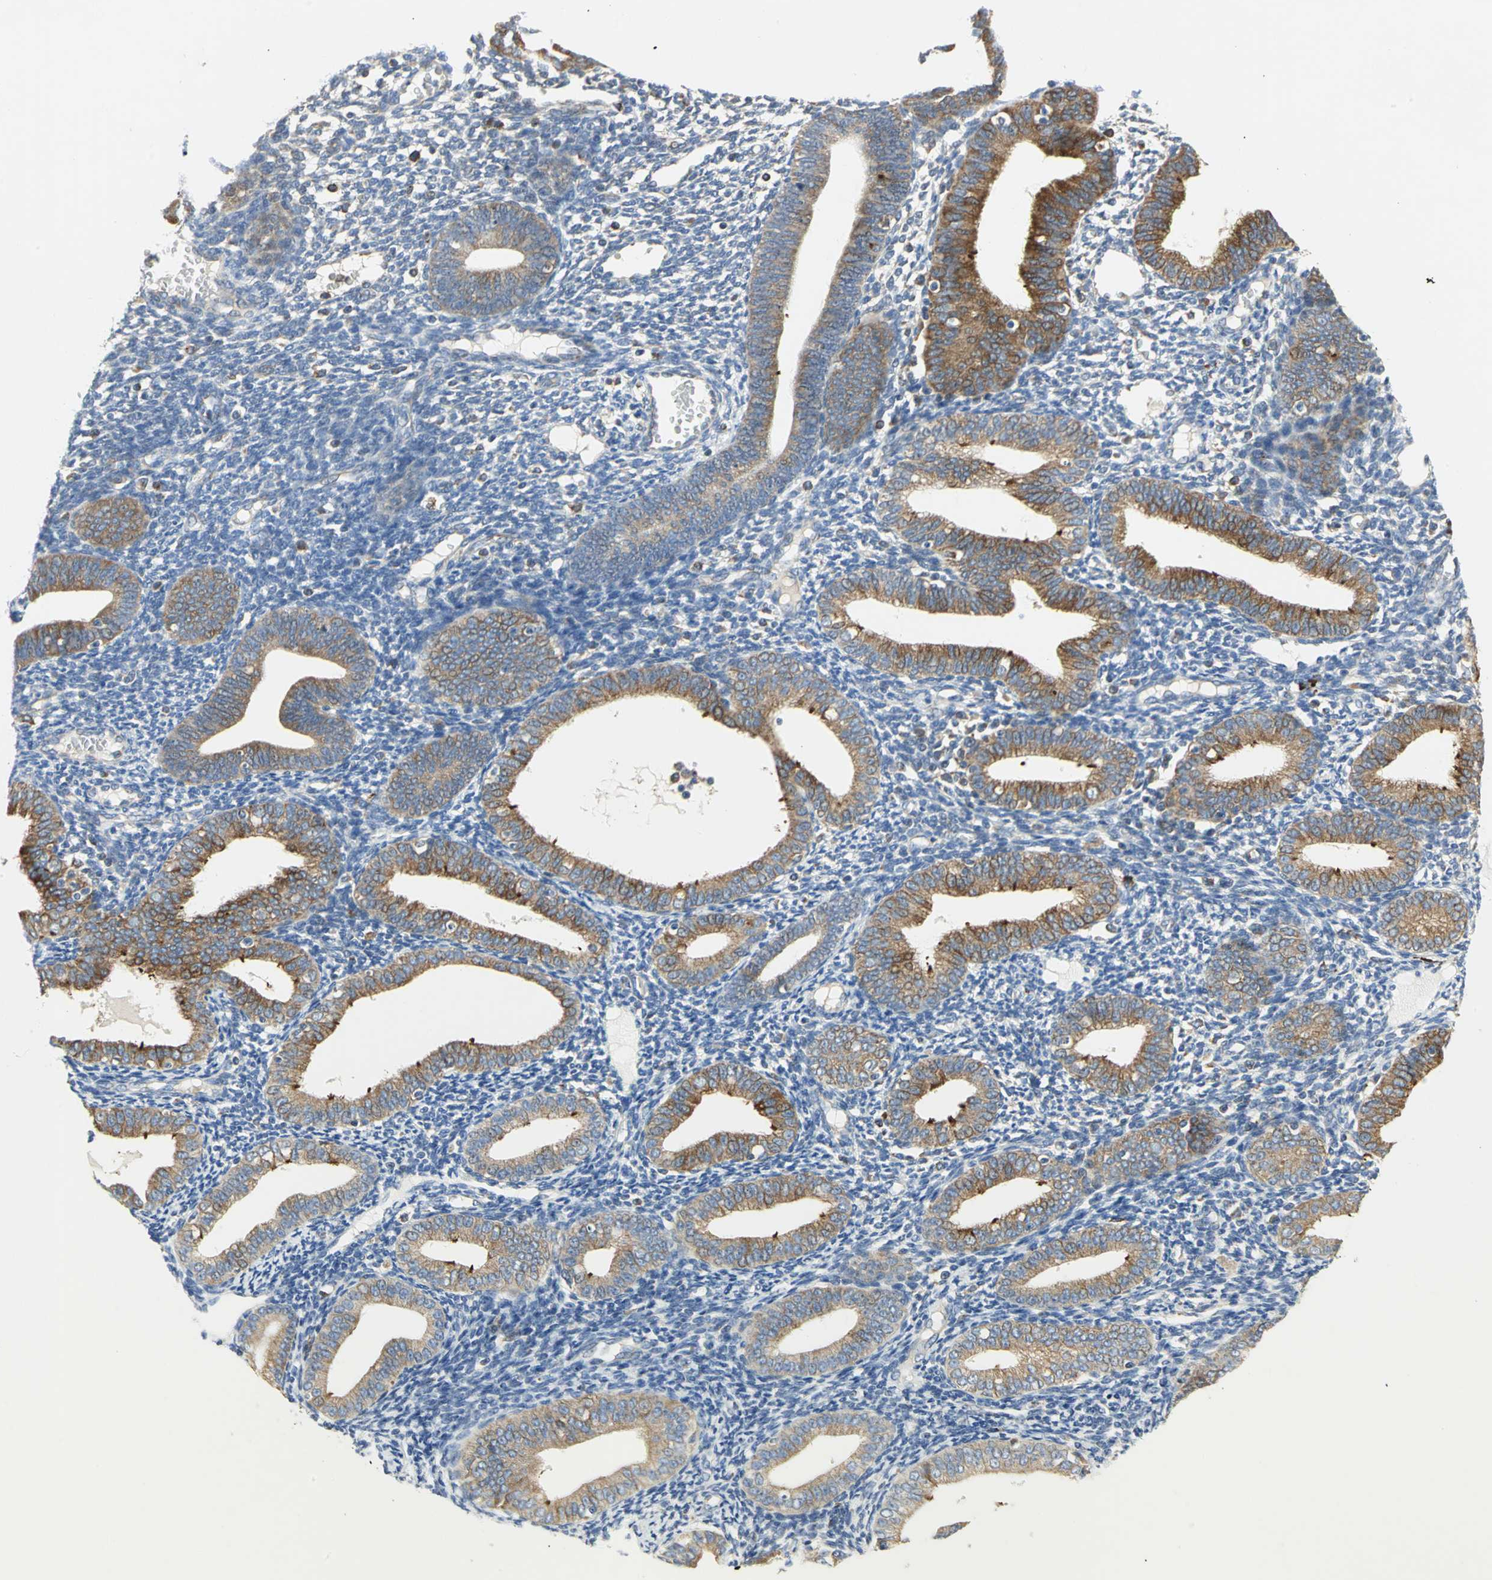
{"staining": {"intensity": "negative", "quantity": "none", "location": "none"}, "tissue": "endometrium", "cell_type": "Cells in endometrial stroma", "image_type": "normal", "snomed": [{"axis": "morphology", "description": "Normal tissue, NOS"}, {"axis": "topography", "description": "Endometrium"}], "caption": "DAB (3,3'-diaminobenzidine) immunohistochemical staining of normal human endometrium reveals no significant expression in cells in endometrial stroma.", "gene": "TULP4", "patient": {"sex": "female", "age": 61}}